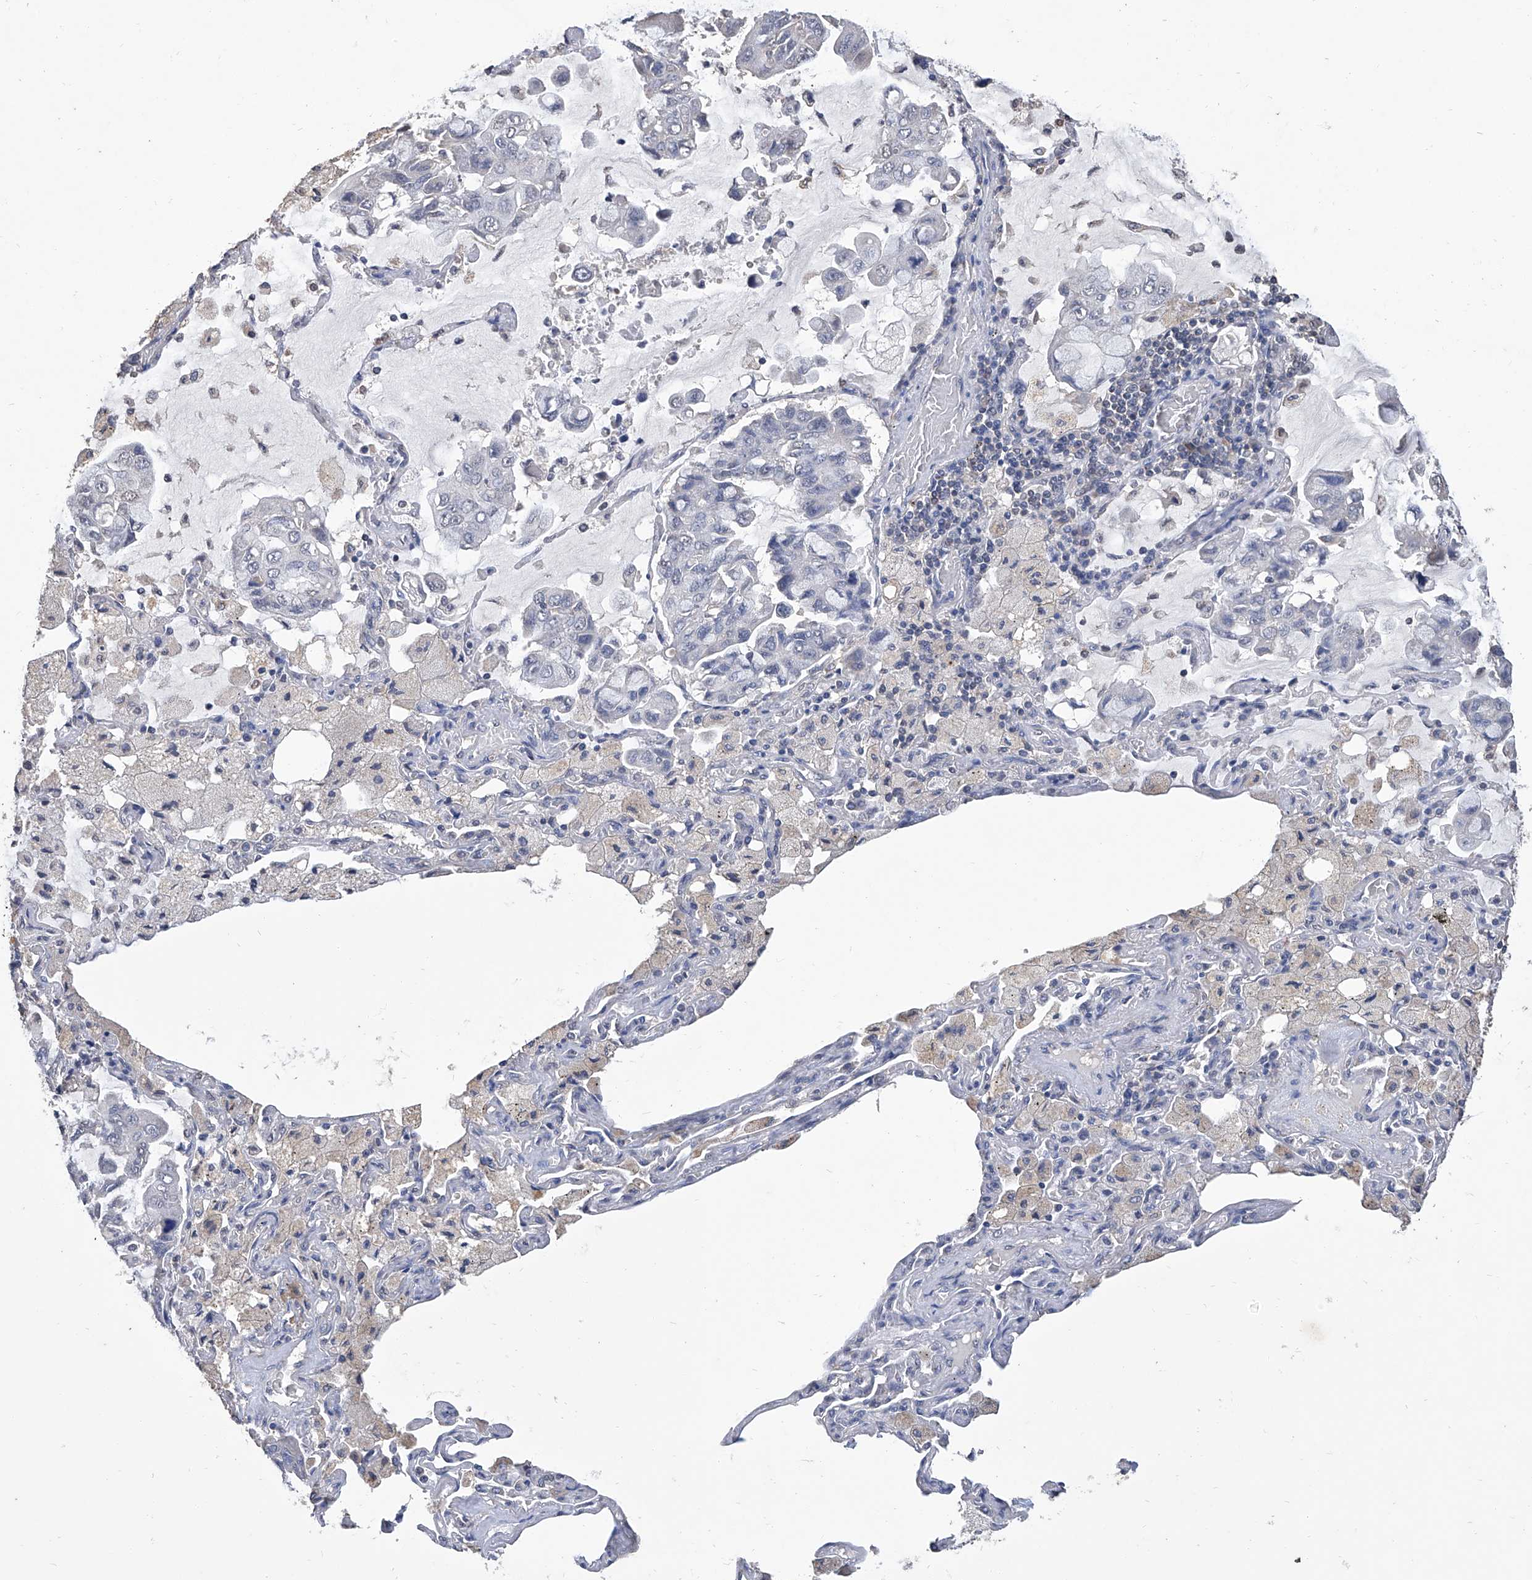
{"staining": {"intensity": "negative", "quantity": "none", "location": "none"}, "tissue": "lung cancer", "cell_type": "Tumor cells", "image_type": "cancer", "snomed": [{"axis": "morphology", "description": "Adenocarcinoma, NOS"}, {"axis": "topography", "description": "Lung"}], "caption": "This is a photomicrograph of immunohistochemistry (IHC) staining of lung adenocarcinoma, which shows no expression in tumor cells.", "gene": "GPT", "patient": {"sex": "male", "age": 64}}